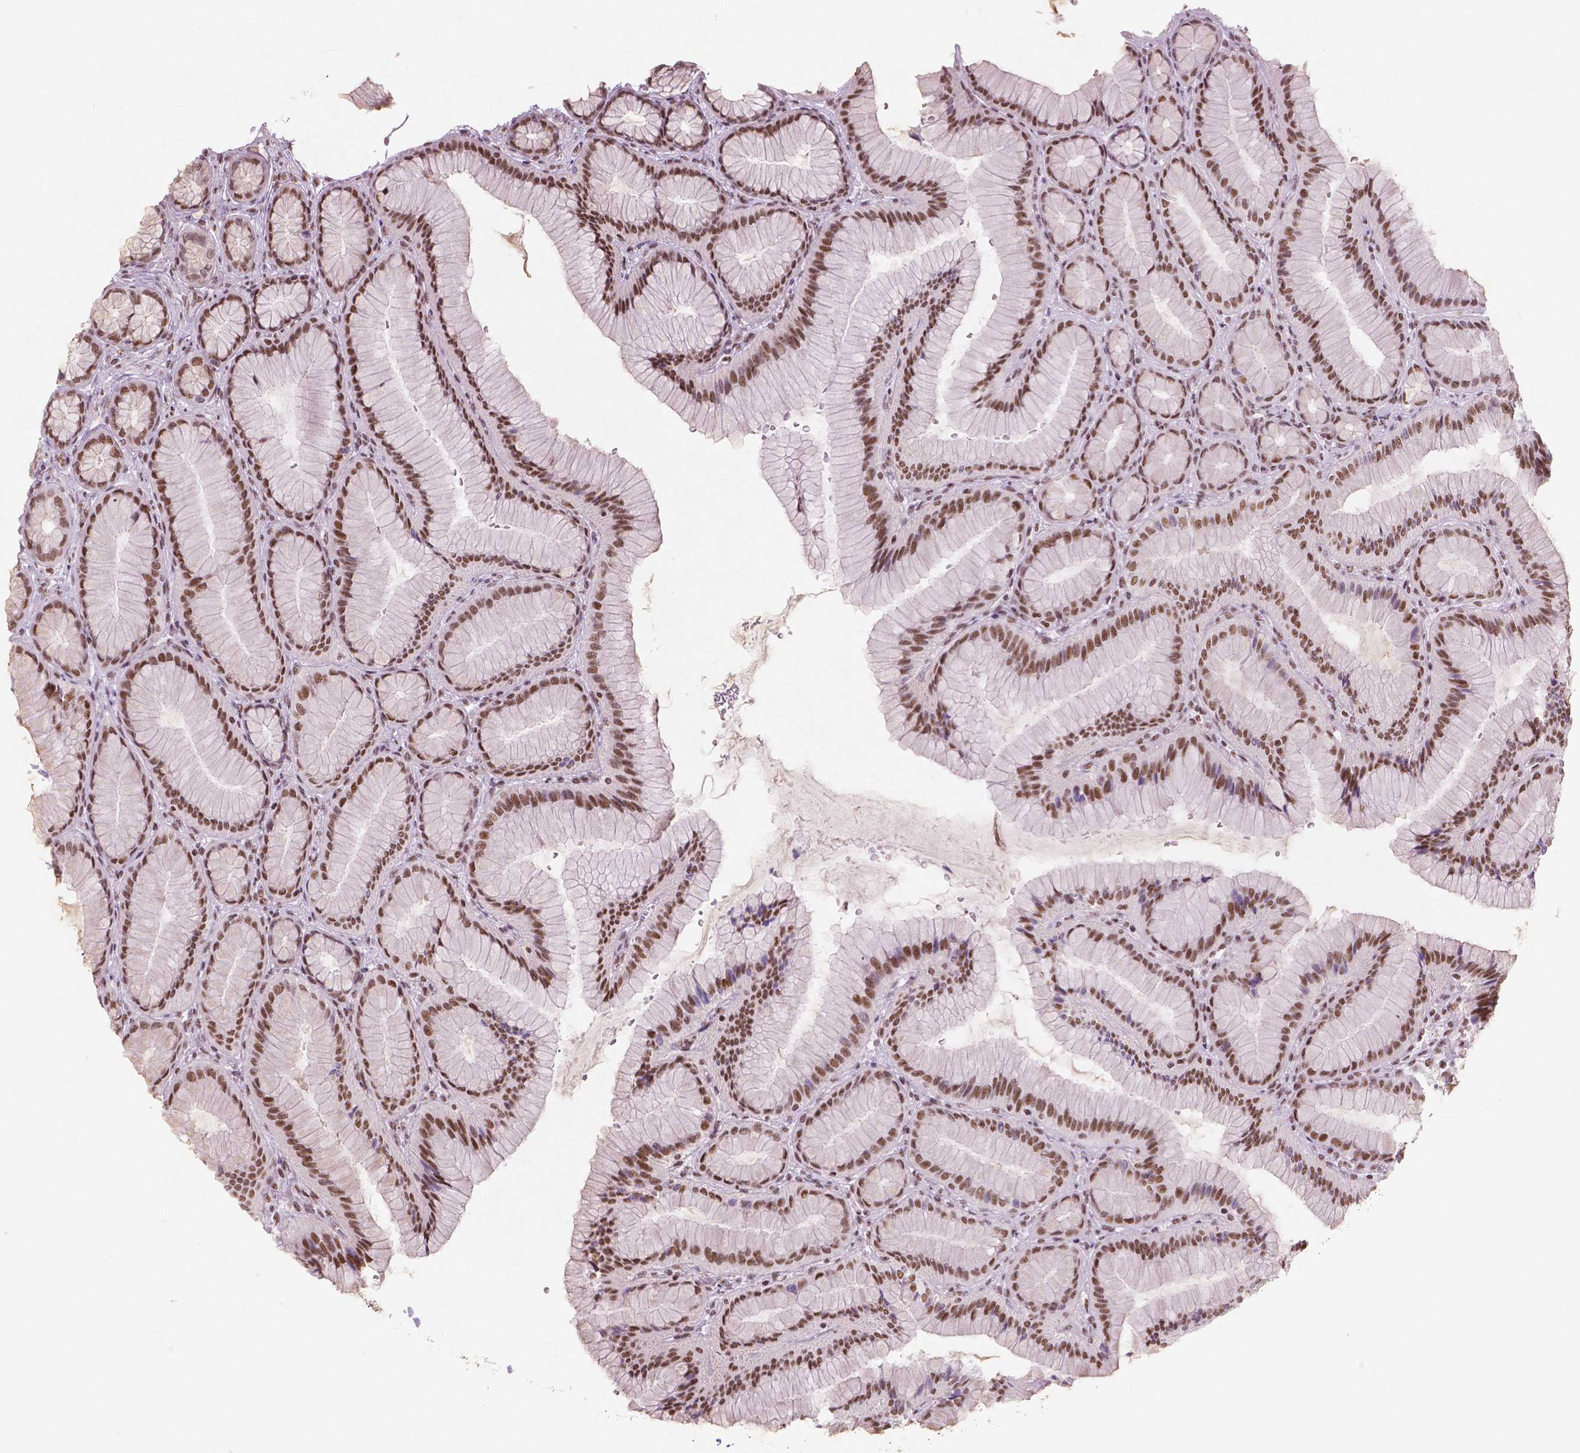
{"staining": {"intensity": "moderate", "quantity": "25%-75%", "location": "nuclear"}, "tissue": "stomach", "cell_type": "Glandular cells", "image_type": "normal", "snomed": [{"axis": "morphology", "description": "Normal tissue, NOS"}, {"axis": "morphology", "description": "Adenocarcinoma, NOS"}, {"axis": "morphology", "description": "Adenocarcinoma, High grade"}, {"axis": "topography", "description": "Stomach, upper"}, {"axis": "topography", "description": "Stomach"}], "caption": "A brown stain highlights moderate nuclear staining of a protein in glandular cells of normal human stomach.", "gene": "BRD4", "patient": {"sex": "female", "age": 65}}